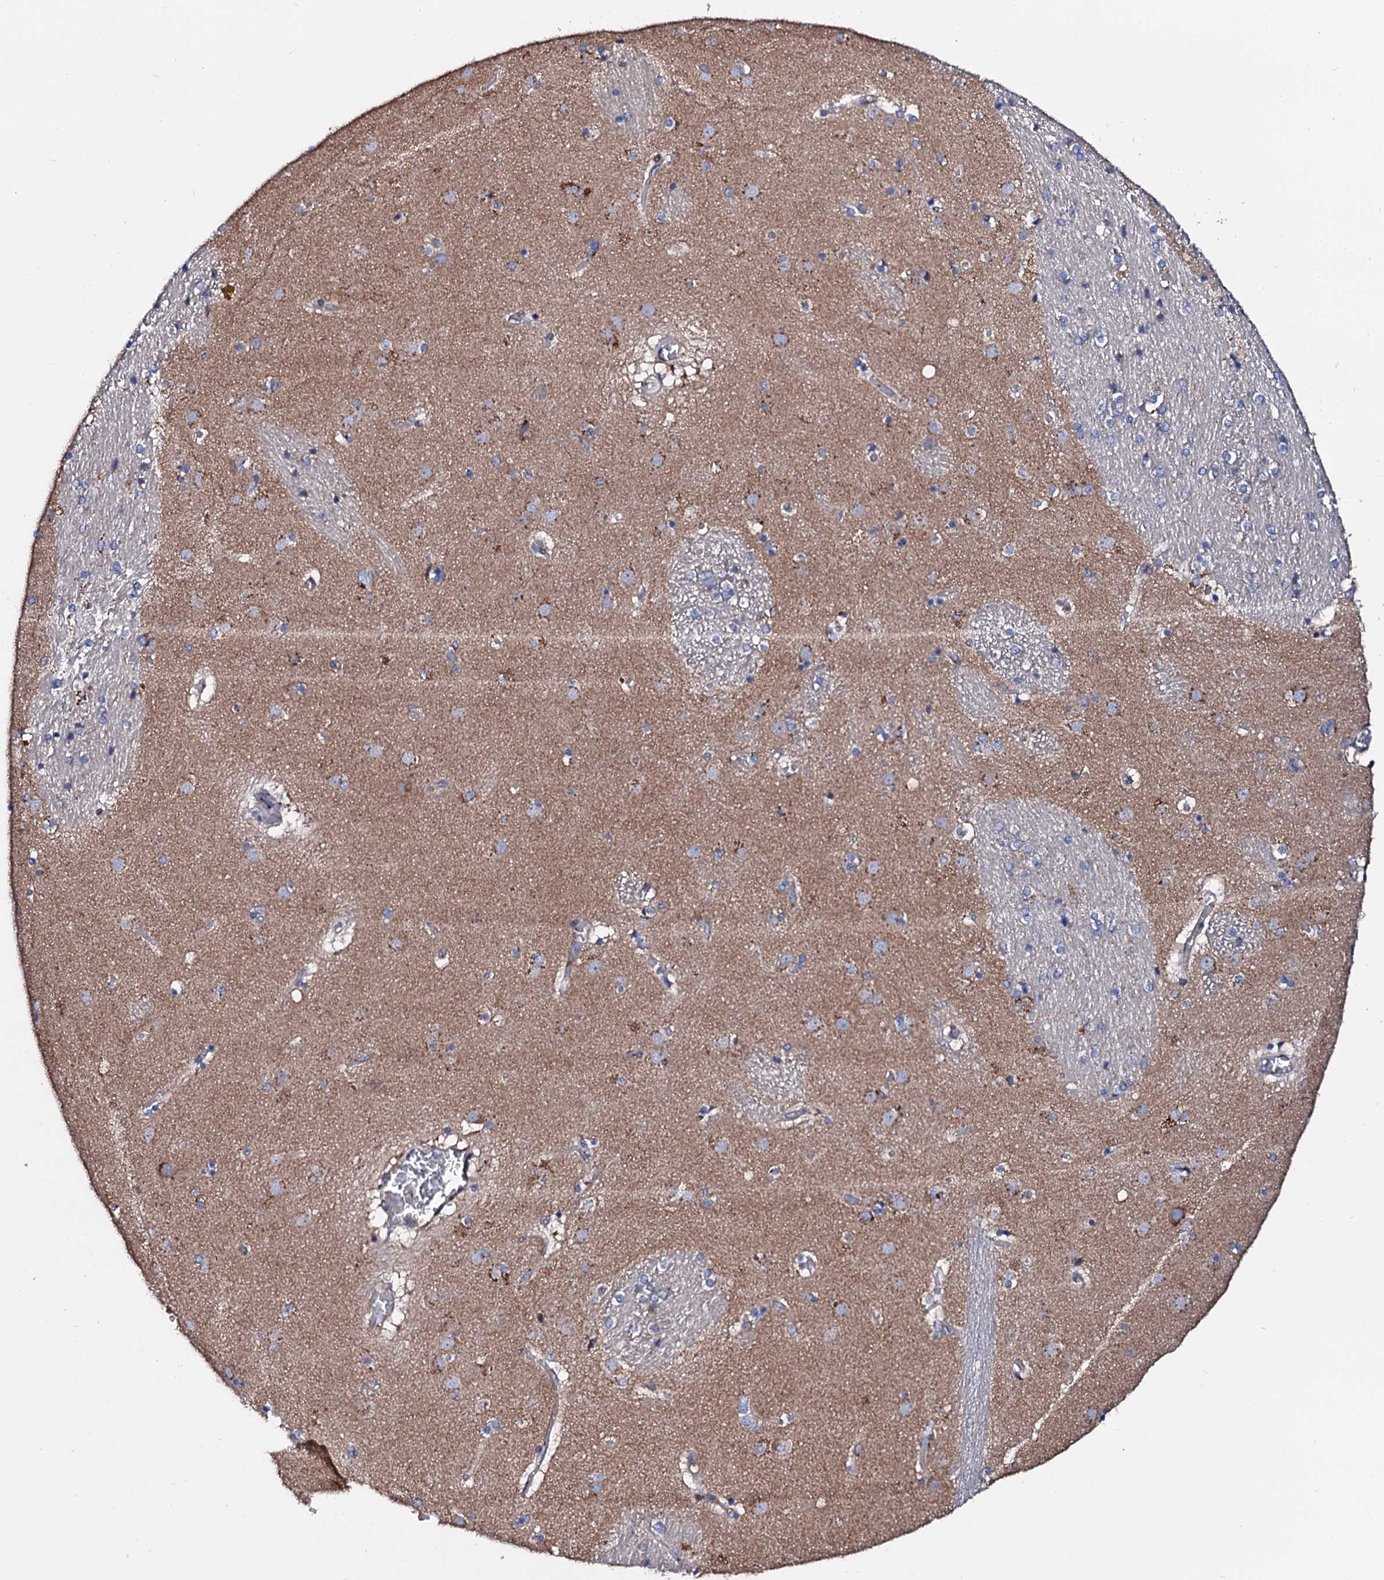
{"staining": {"intensity": "moderate", "quantity": "<25%", "location": "cytoplasmic/membranous"}, "tissue": "caudate", "cell_type": "Glial cells", "image_type": "normal", "snomed": [{"axis": "morphology", "description": "Normal tissue, NOS"}, {"axis": "topography", "description": "Lateral ventricle wall"}], "caption": "Immunohistochemical staining of normal caudate displays <25% levels of moderate cytoplasmic/membranous protein expression in about <25% of glial cells. Using DAB (3,3'-diaminobenzidine) (brown) and hematoxylin (blue) stains, captured at high magnification using brightfield microscopy.", "gene": "PLET1", "patient": {"sex": "male", "age": 70}}